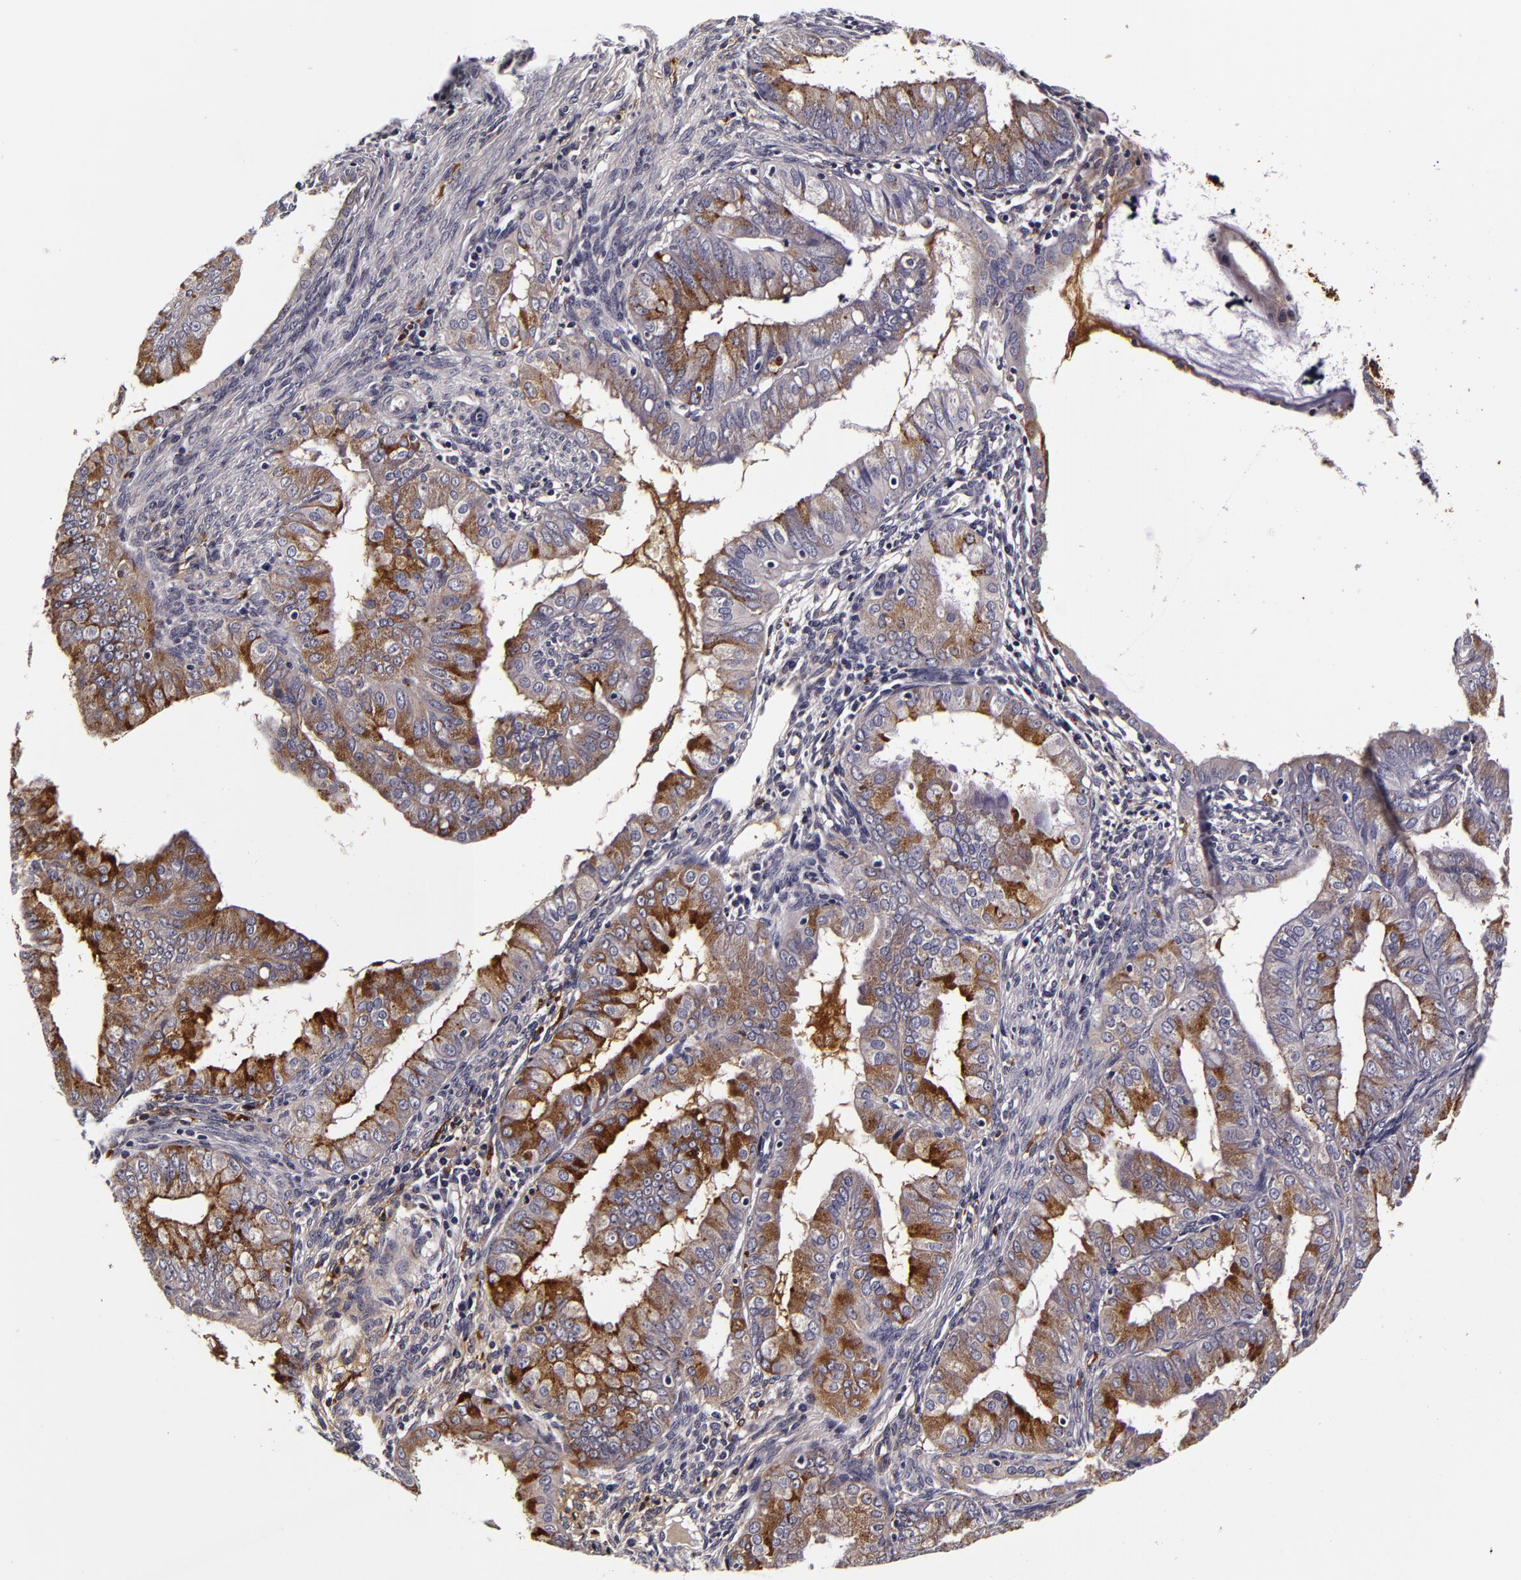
{"staining": {"intensity": "moderate", "quantity": "<25%", "location": "cytoplasmic/membranous"}, "tissue": "endometrial cancer", "cell_type": "Tumor cells", "image_type": "cancer", "snomed": [{"axis": "morphology", "description": "Adenocarcinoma, NOS"}, {"axis": "topography", "description": "Endometrium"}], "caption": "The micrograph exhibits a brown stain indicating the presence of a protein in the cytoplasmic/membranous of tumor cells in endometrial adenocarcinoma. The protein of interest is shown in brown color, while the nuclei are stained blue.", "gene": "LGALS3BP", "patient": {"sex": "female", "age": 76}}